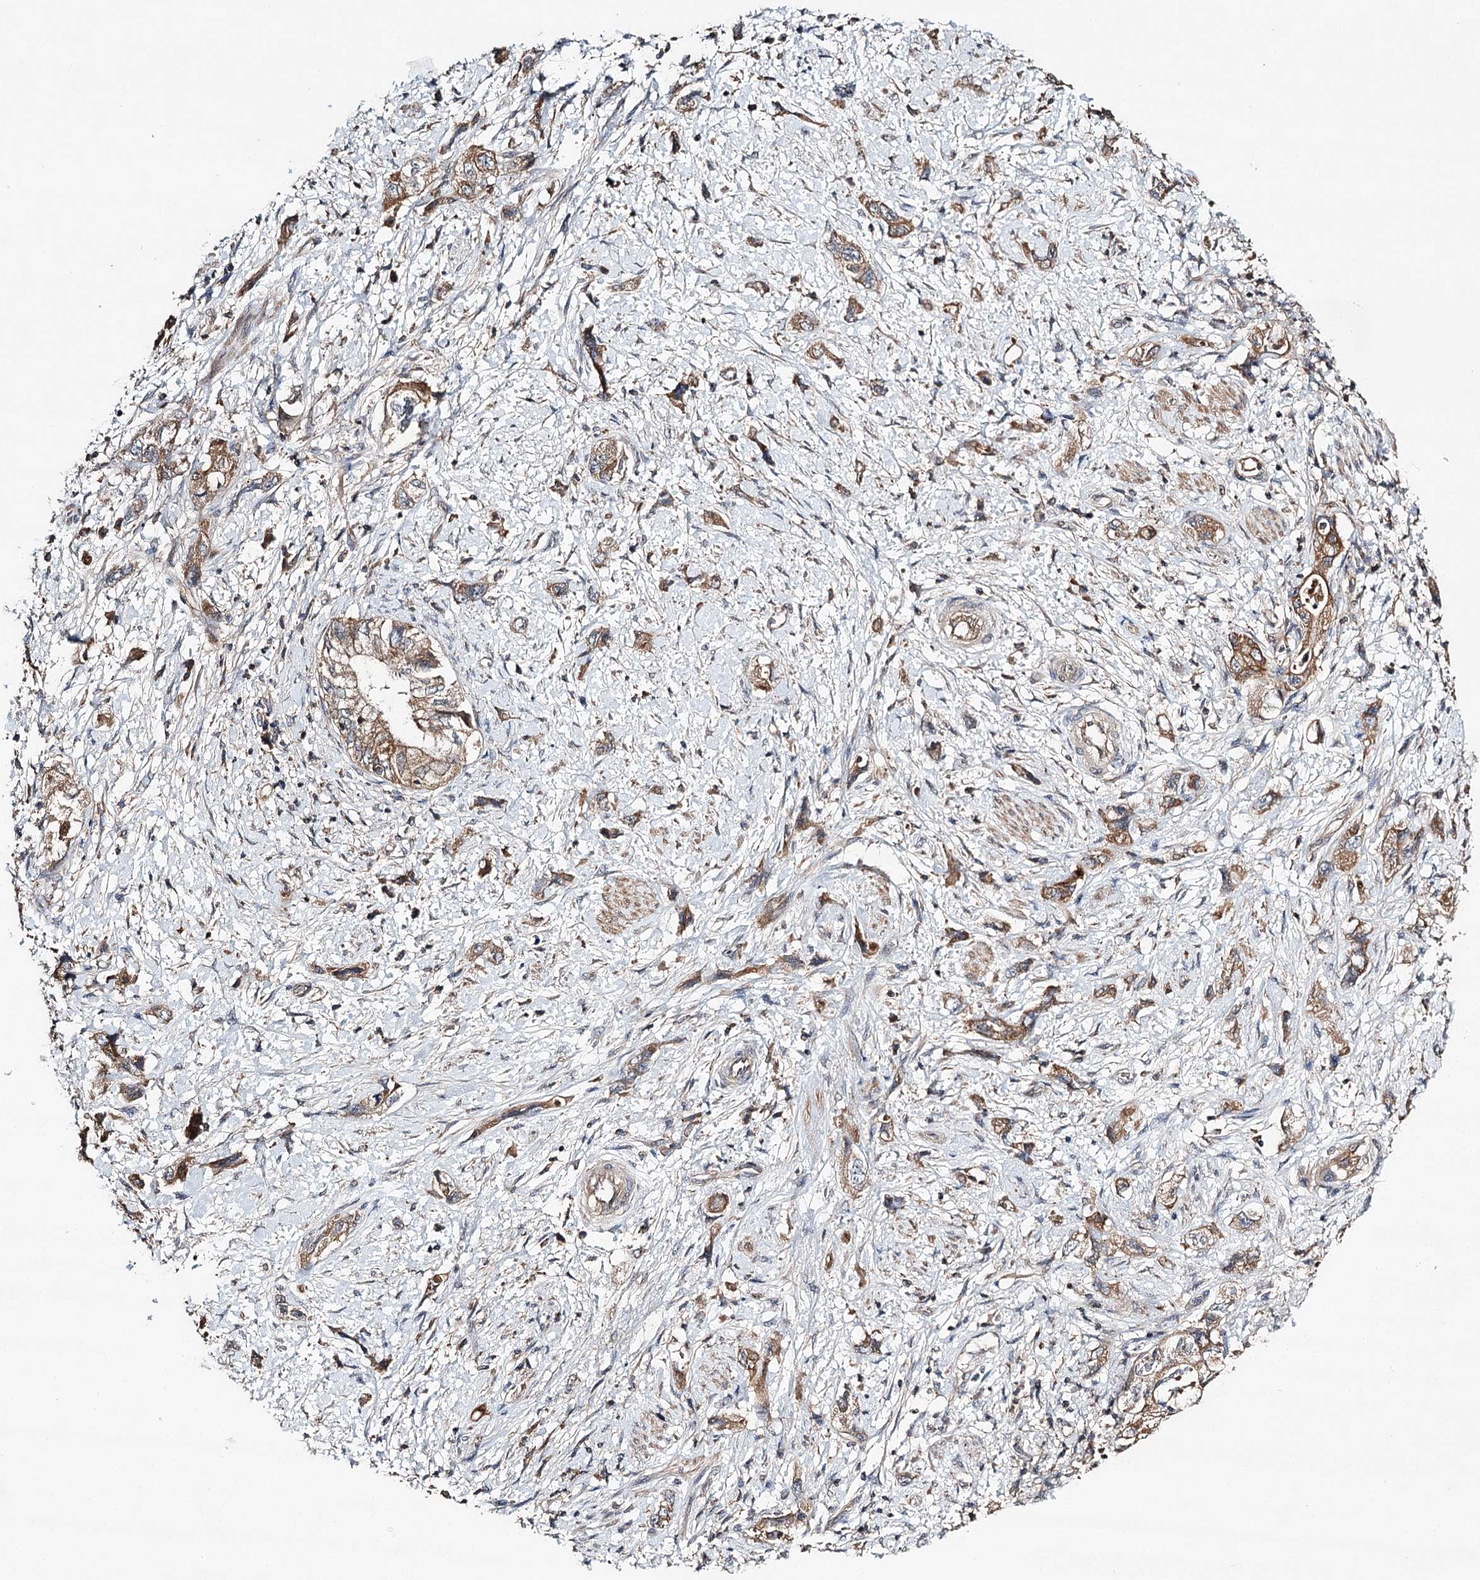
{"staining": {"intensity": "moderate", "quantity": ">75%", "location": "cytoplasmic/membranous"}, "tissue": "pancreatic cancer", "cell_type": "Tumor cells", "image_type": "cancer", "snomed": [{"axis": "morphology", "description": "Adenocarcinoma, NOS"}, {"axis": "topography", "description": "Pancreas"}], "caption": "Approximately >75% of tumor cells in human pancreatic cancer display moderate cytoplasmic/membranous protein staining as visualized by brown immunohistochemical staining.", "gene": "LSS", "patient": {"sex": "female", "age": 73}}